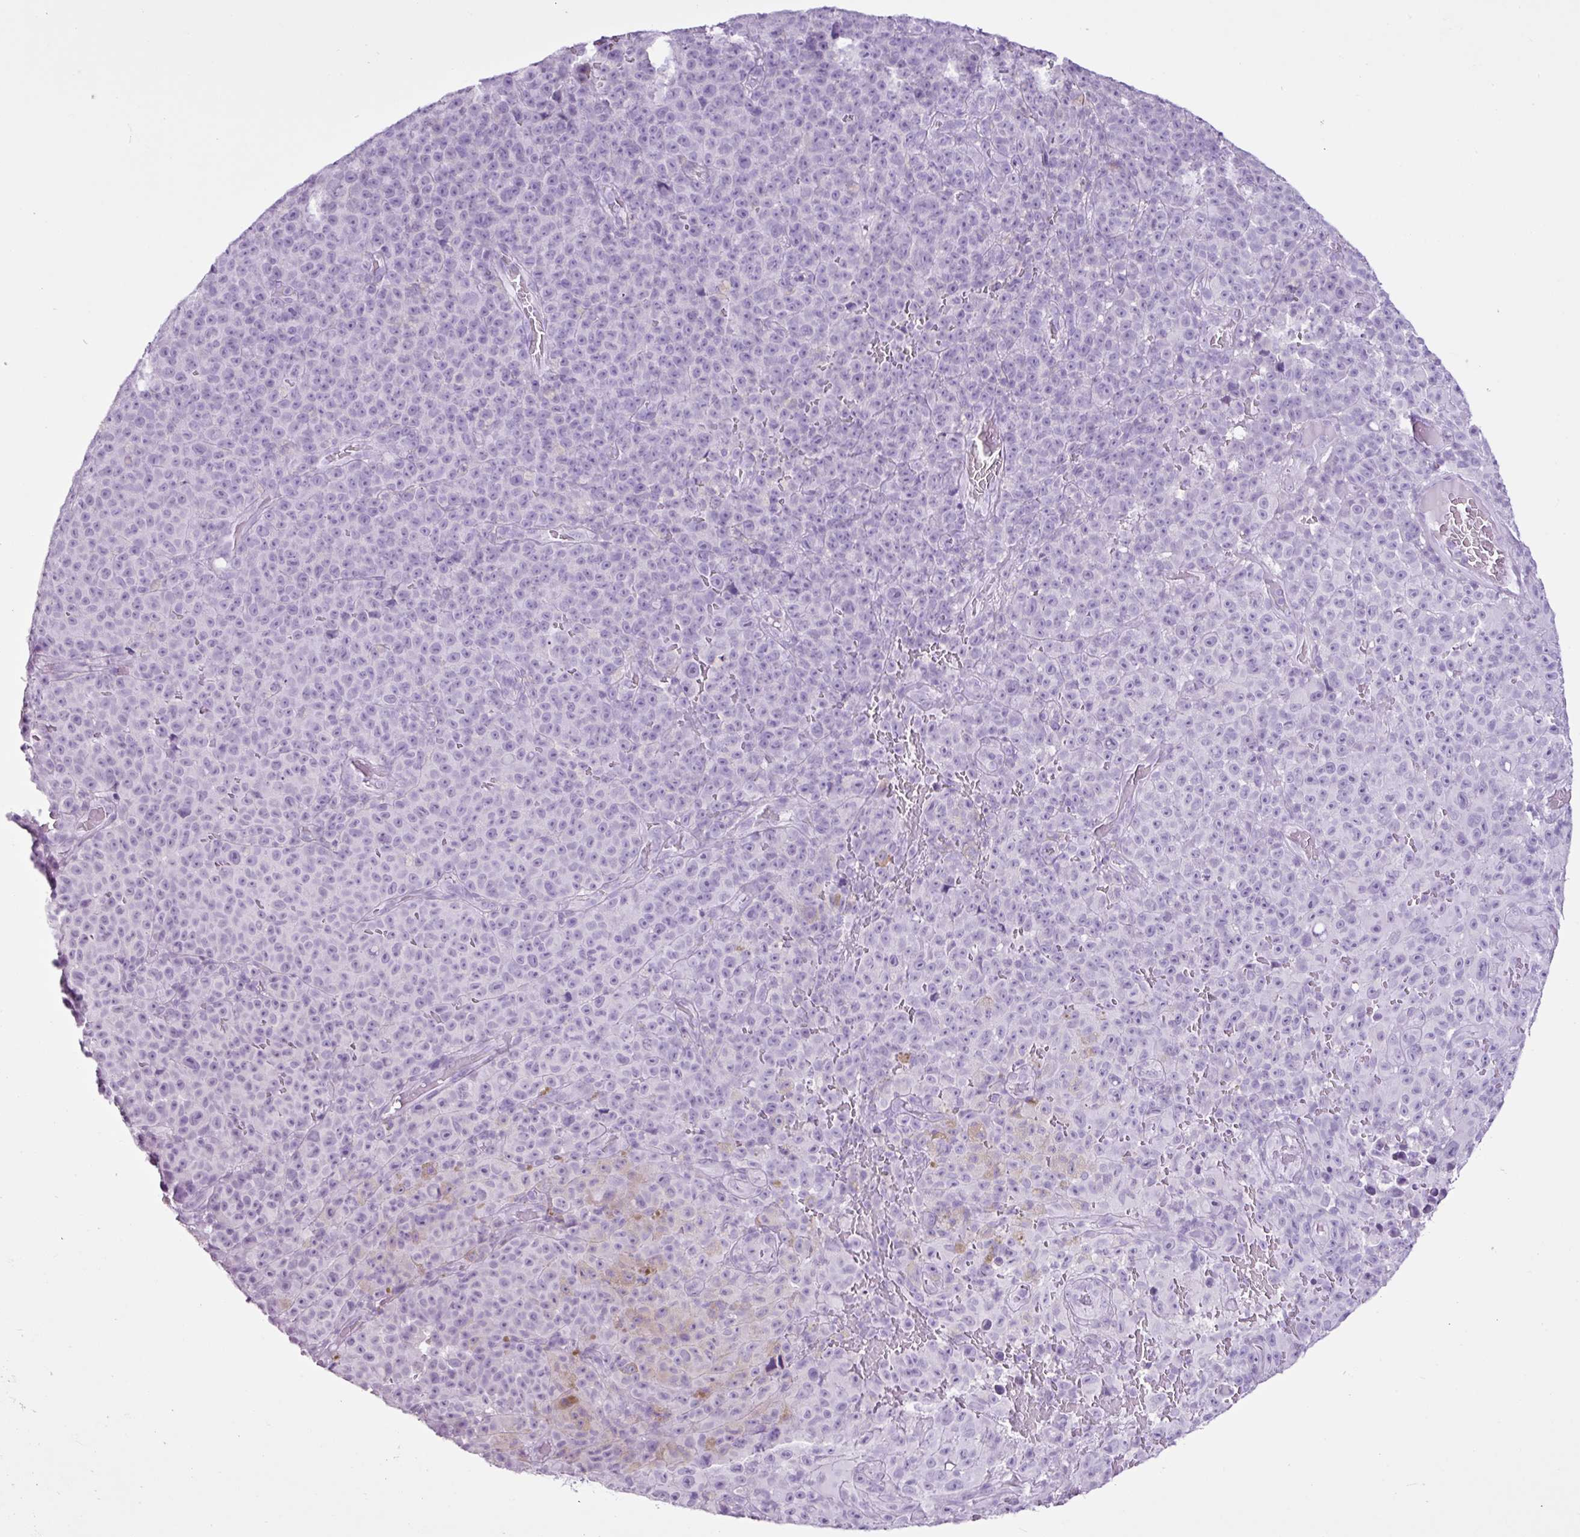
{"staining": {"intensity": "negative", "quantity": "none", "location": "none"}, "tissue": "melanoma", "cell_type": "Tumor cells", "image_type": "cancer", "snomed": [{"axis": "morphology", "description": "Malignant melanoma, NOS"}, {"axis": "topography", "description": "Skin"}], "caption": "Malignant melanoma was stained to show a protein in brown. There is no significant staining in tumor cells.", "gene": "PGR", "patient": {"sex": "female", "age": 82}}